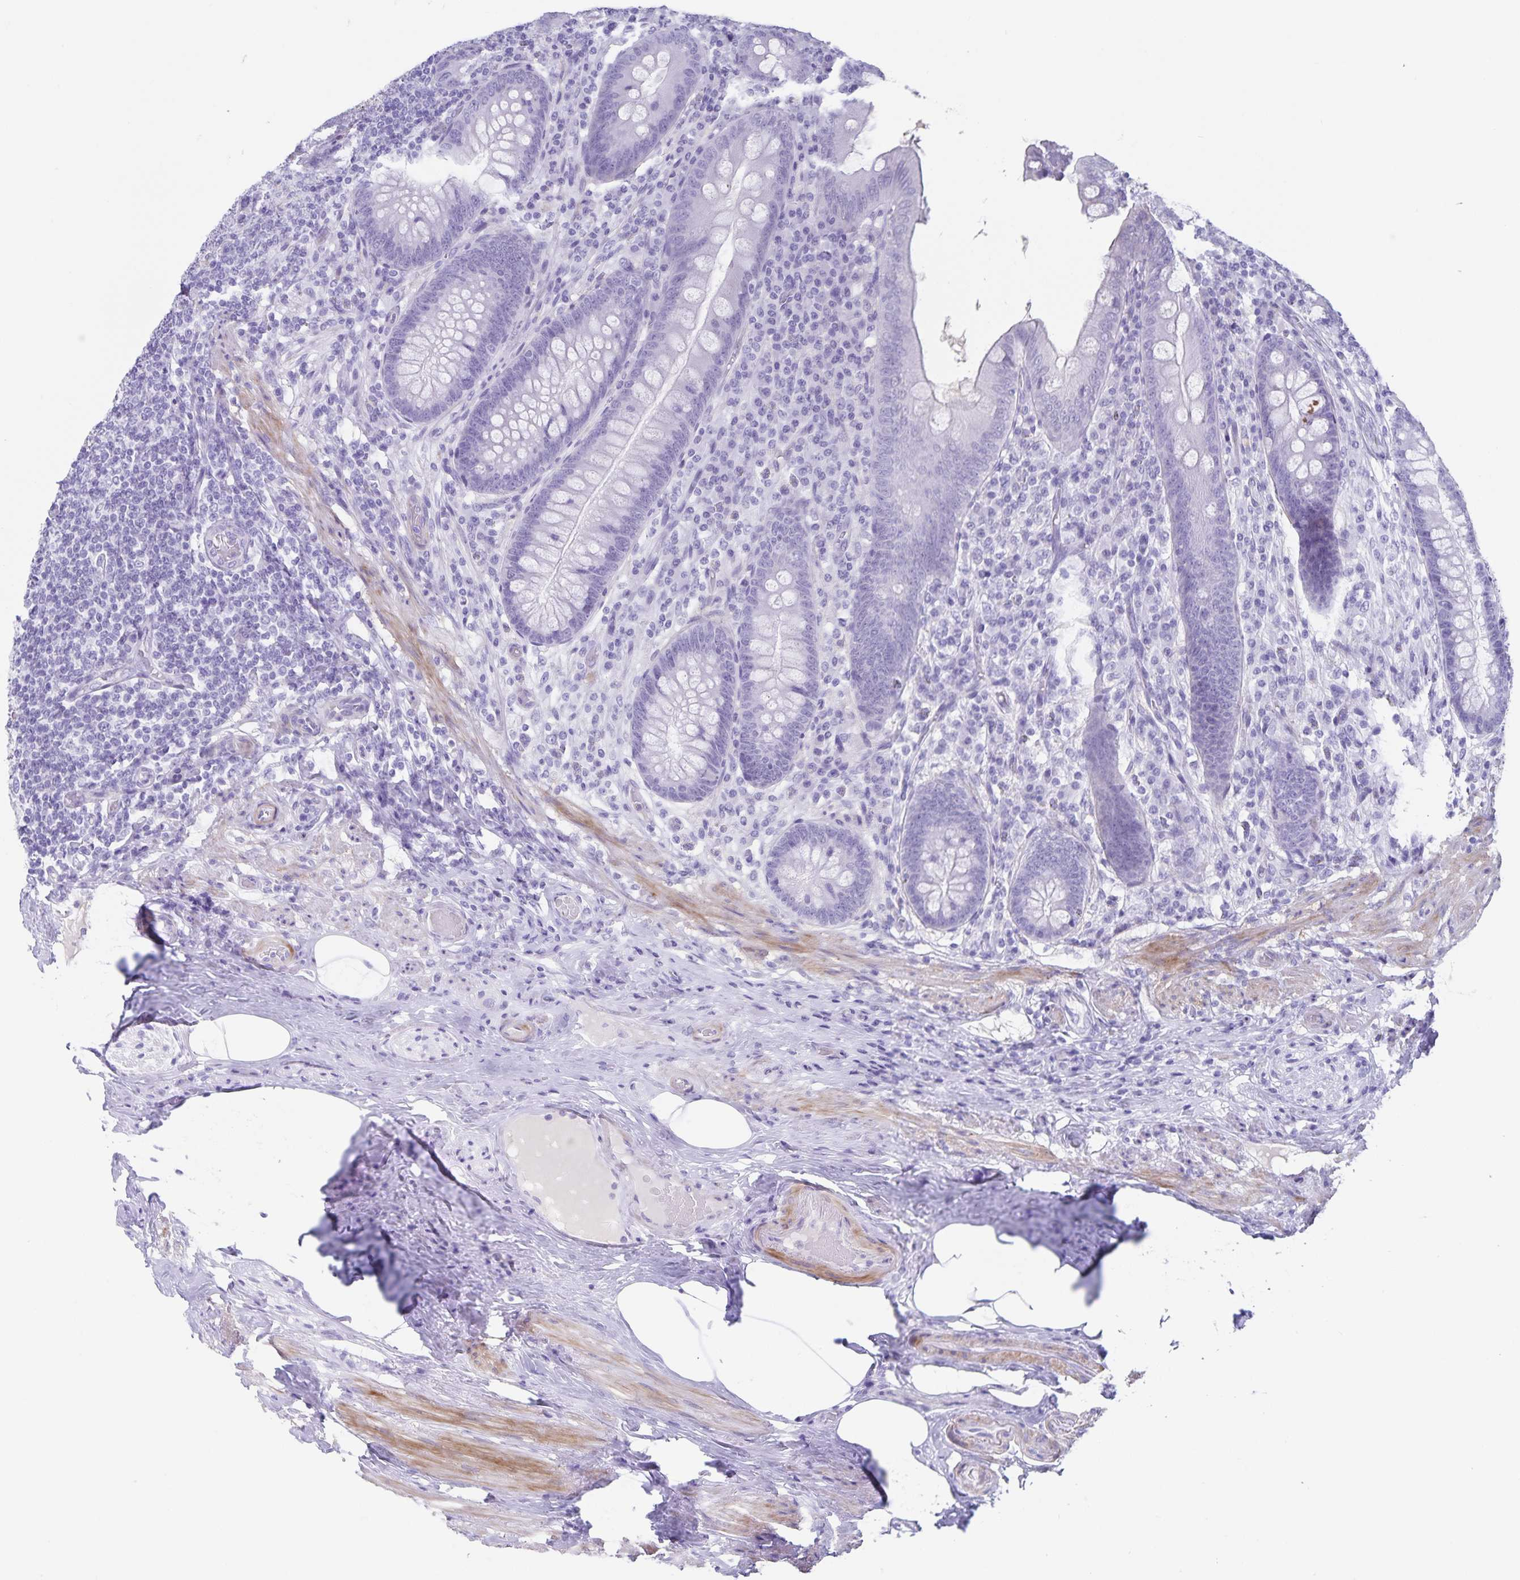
{"staining": {"intensity": "negative", "quantity": "none", "location": "none"}, "tissue": "appendix", "cell_type": "Glandular cells", "image_type": "normal", "snomed": [{"axis": "morphology", "description": "Normal tissue, NOS"}, {"axis": "topography", "description": "Appendix"}], "caption": "Appendix stained for a protein using immunohistochemistry demonstrates no staining glandular cells.", "gene": "C11orf42", "patient": {"sex": "male", "age": 71}}